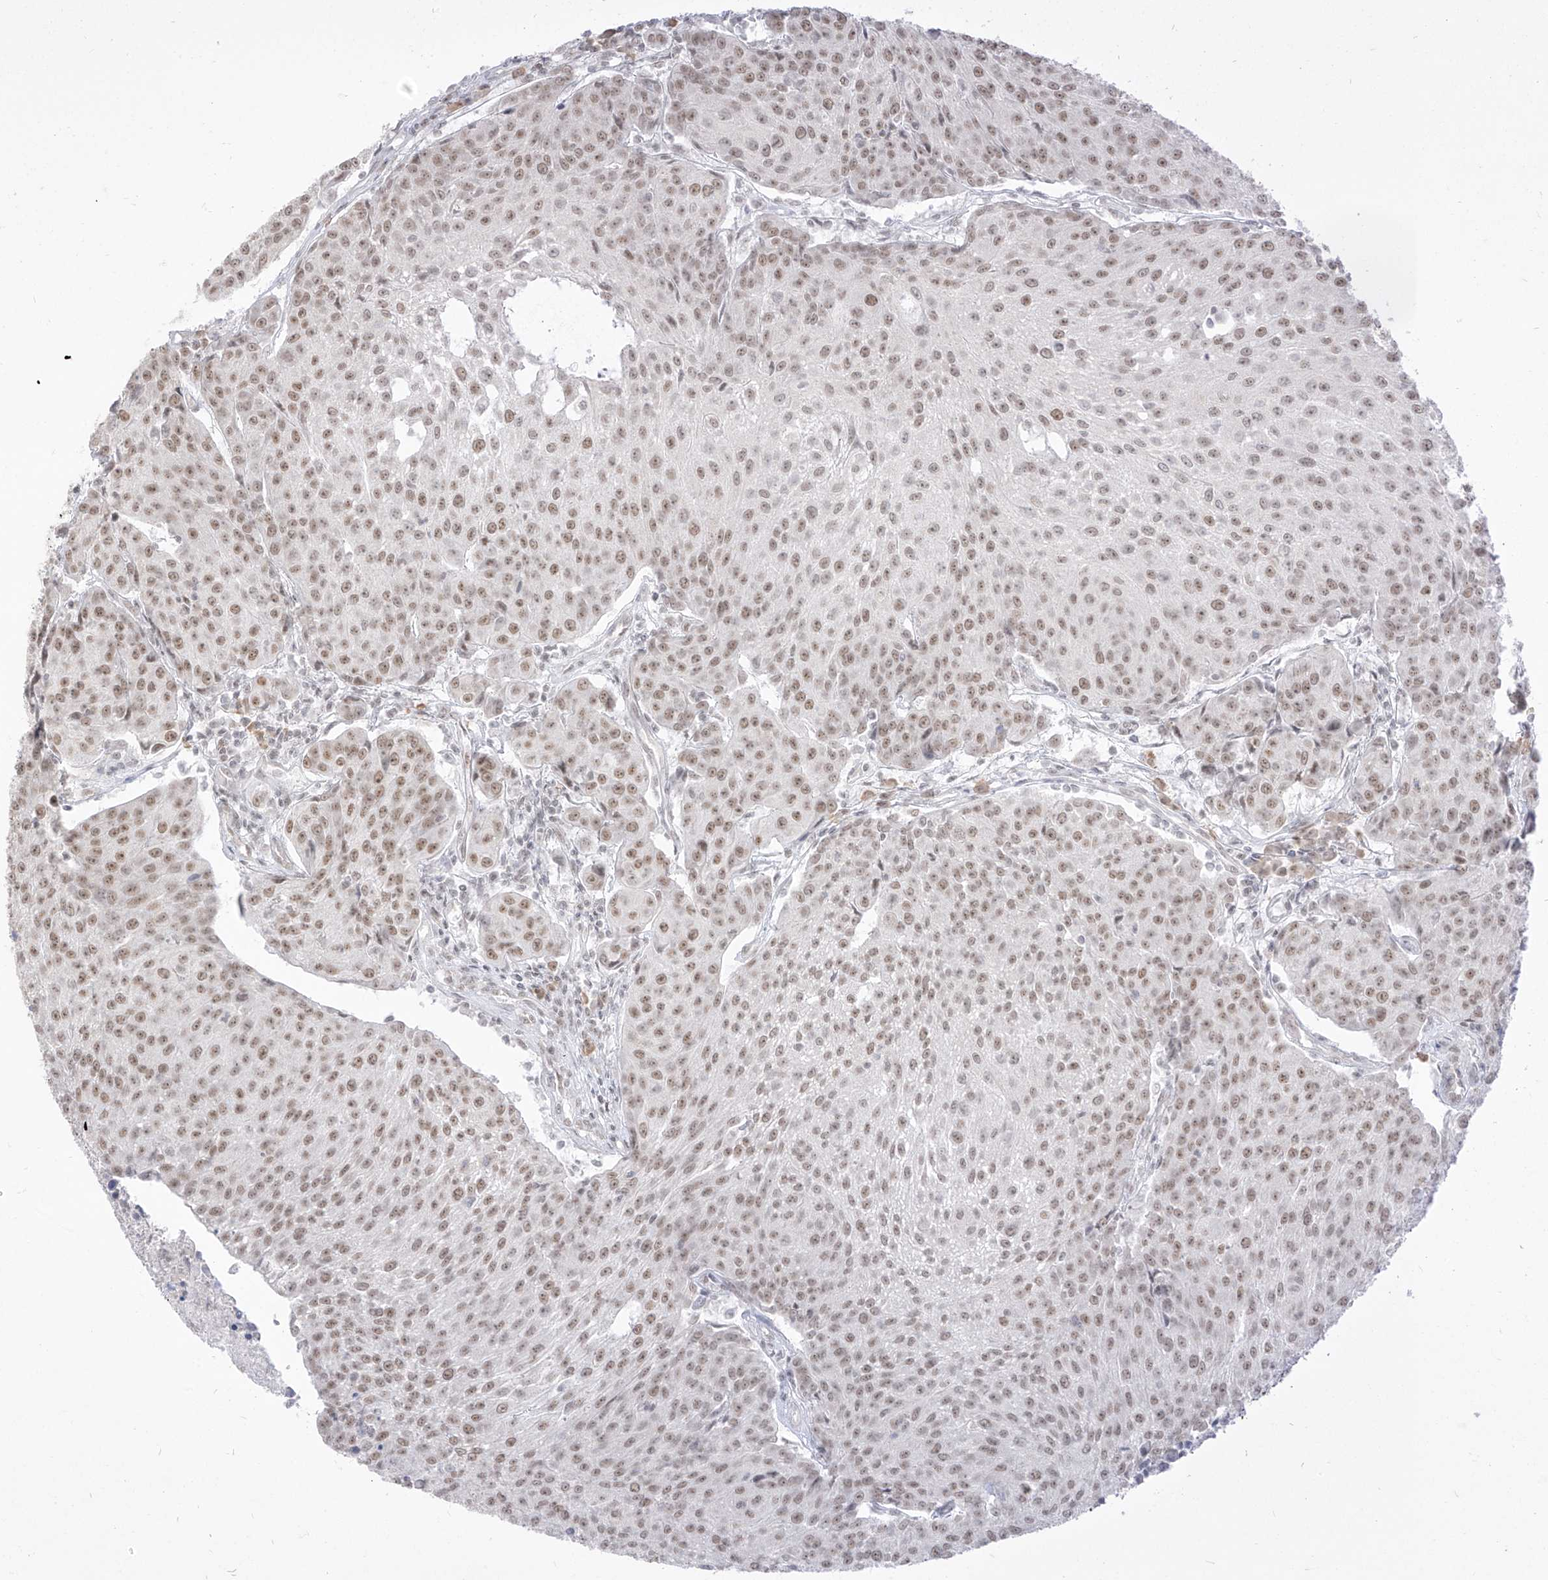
{"staining": {"intensity": "moderate", "quantity": ">75%", "location": "nuclear"}, "tissue": "urothelial cancer", "cell_type": "Tumor cells", "image_type": "cancer", "snomed": [{"axis": "morphology", "description": "Urothelial carcinoma, High grade"}, {"axis": "topography", "description": "Urinary bladder"}], "caption": "This is a histology image of immunohistochemistry staining of urothelial cancer, which shows moderate positivity in the nuclear of tumor cells.", "gene": "SUPT5H", "patient": {"sex": "female", "age": 85}}